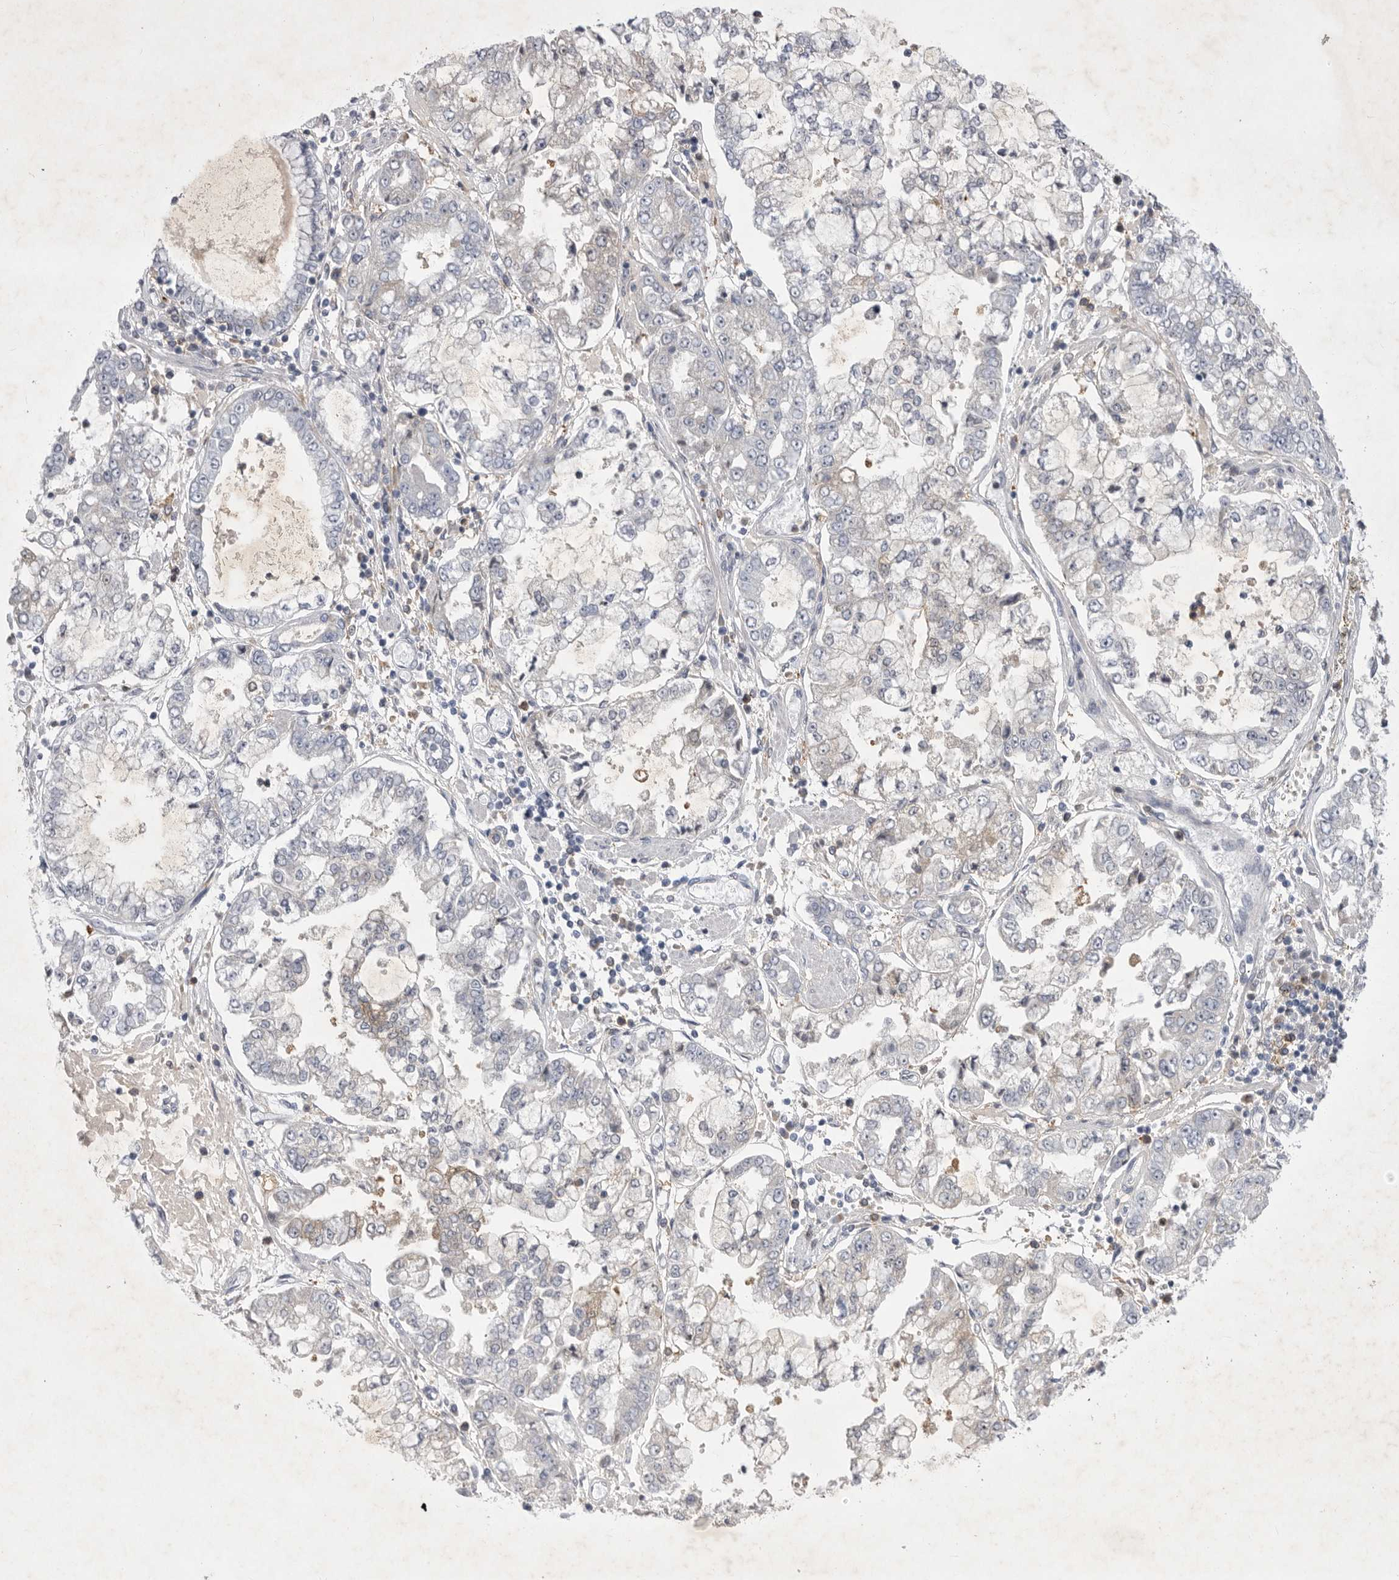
{"staining": {"intensity": "negative", "quantity": "none", "location": "none"}, "tissue": "stomach cancer", "cell_type": "Tumor cells", "image_type": "cancer", "snomed": [{"axis": "morphology", "description": "Adenocarcinoma, NOS"}, {"axis": "topography", "description": "Stomach"}], "caption": "This micrograph is of stomach cancer (adenocarcinoma) stained with immunohistochemistry (IHC) to label a protein in brown with the nuclei are counter-stained blue. There is no positivity in tumor cells.", "gene": "SIGLEC10", "patient": {"sex": "male", "age": 76}}